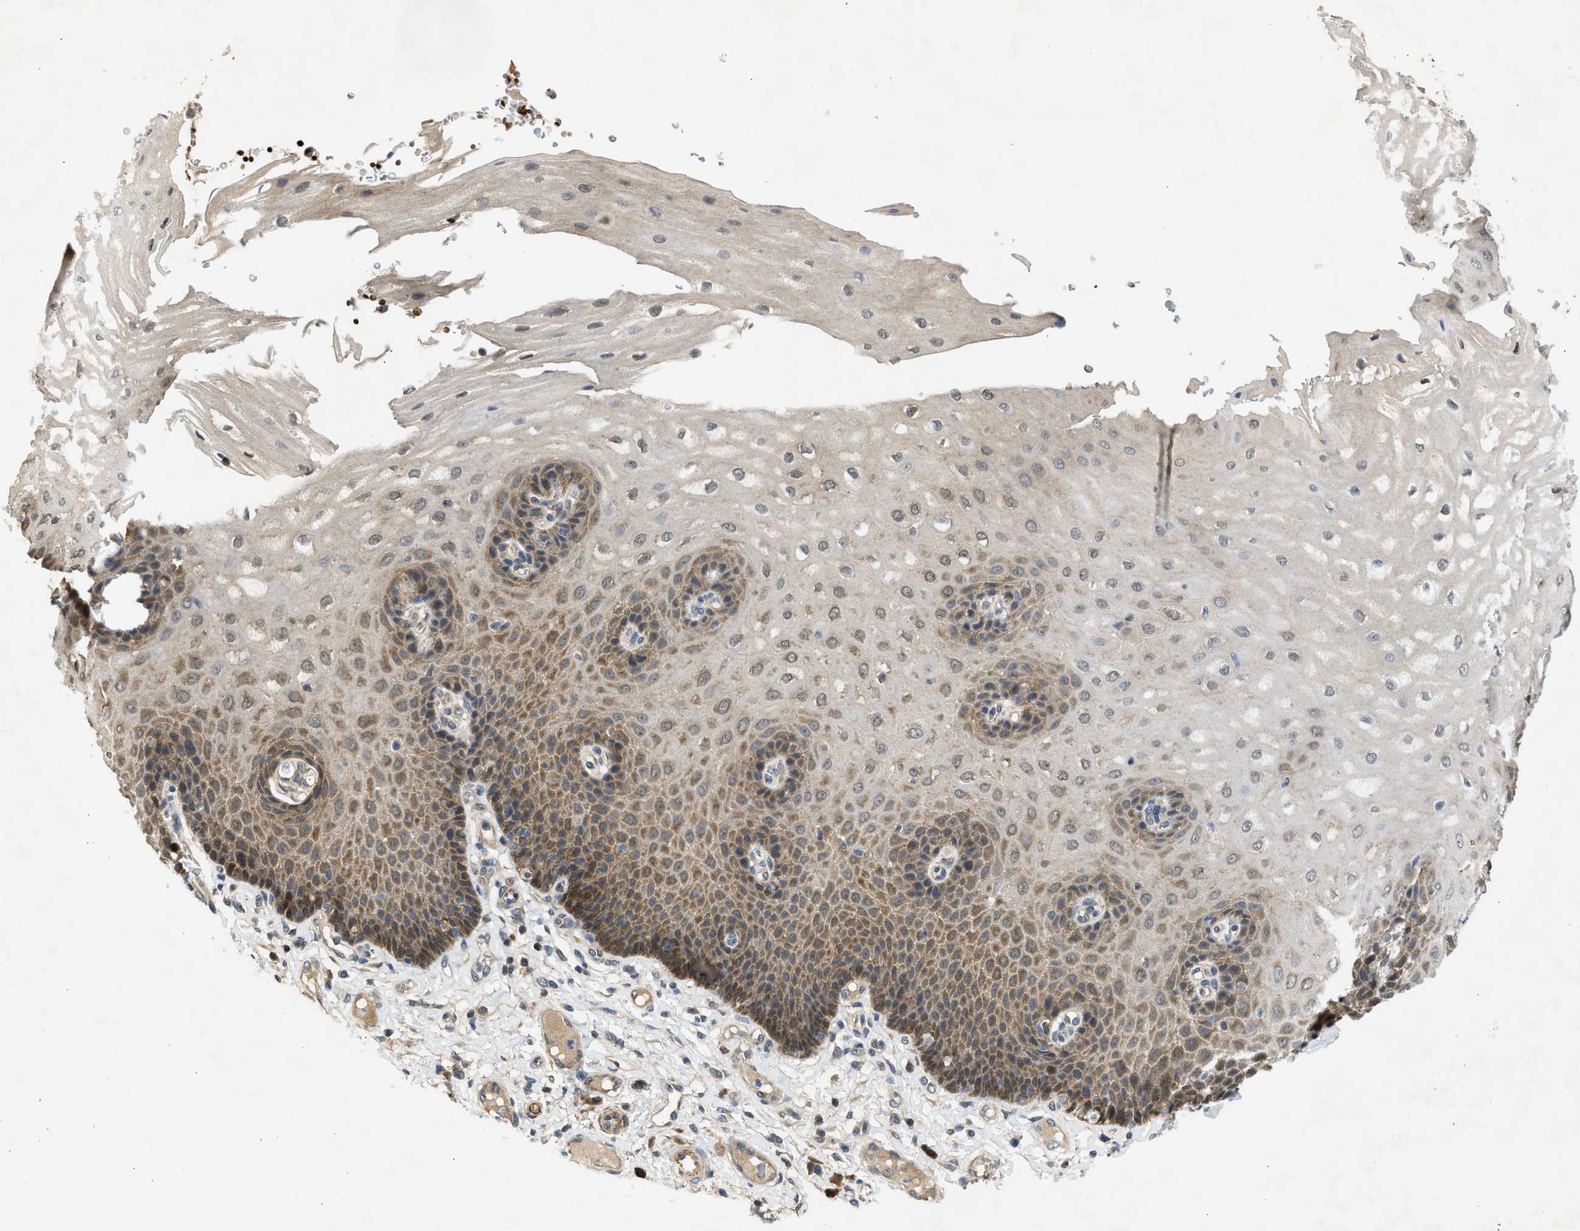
{"staining": {"intensity": "moderate", "quantity": ">75%", "location": "cytoplasmic/membranous"}, "tissue": "esophagus", "cell_type": "Squamous epithelial cells", "image_type": "normal", "snomed": [{"axis": "morphology", "description": "Normal tissue, NOS"}, {"axis": "topography", "description": "Esophagus"}], "caption": "Esophagus stained with a brown dye exhibits moderate cytoplasmic/membranous positive staining in approximately >75% of squamous epithelial cells.", "gene": "MAPK7", "patient": {"sex": "male", "age": 54}}